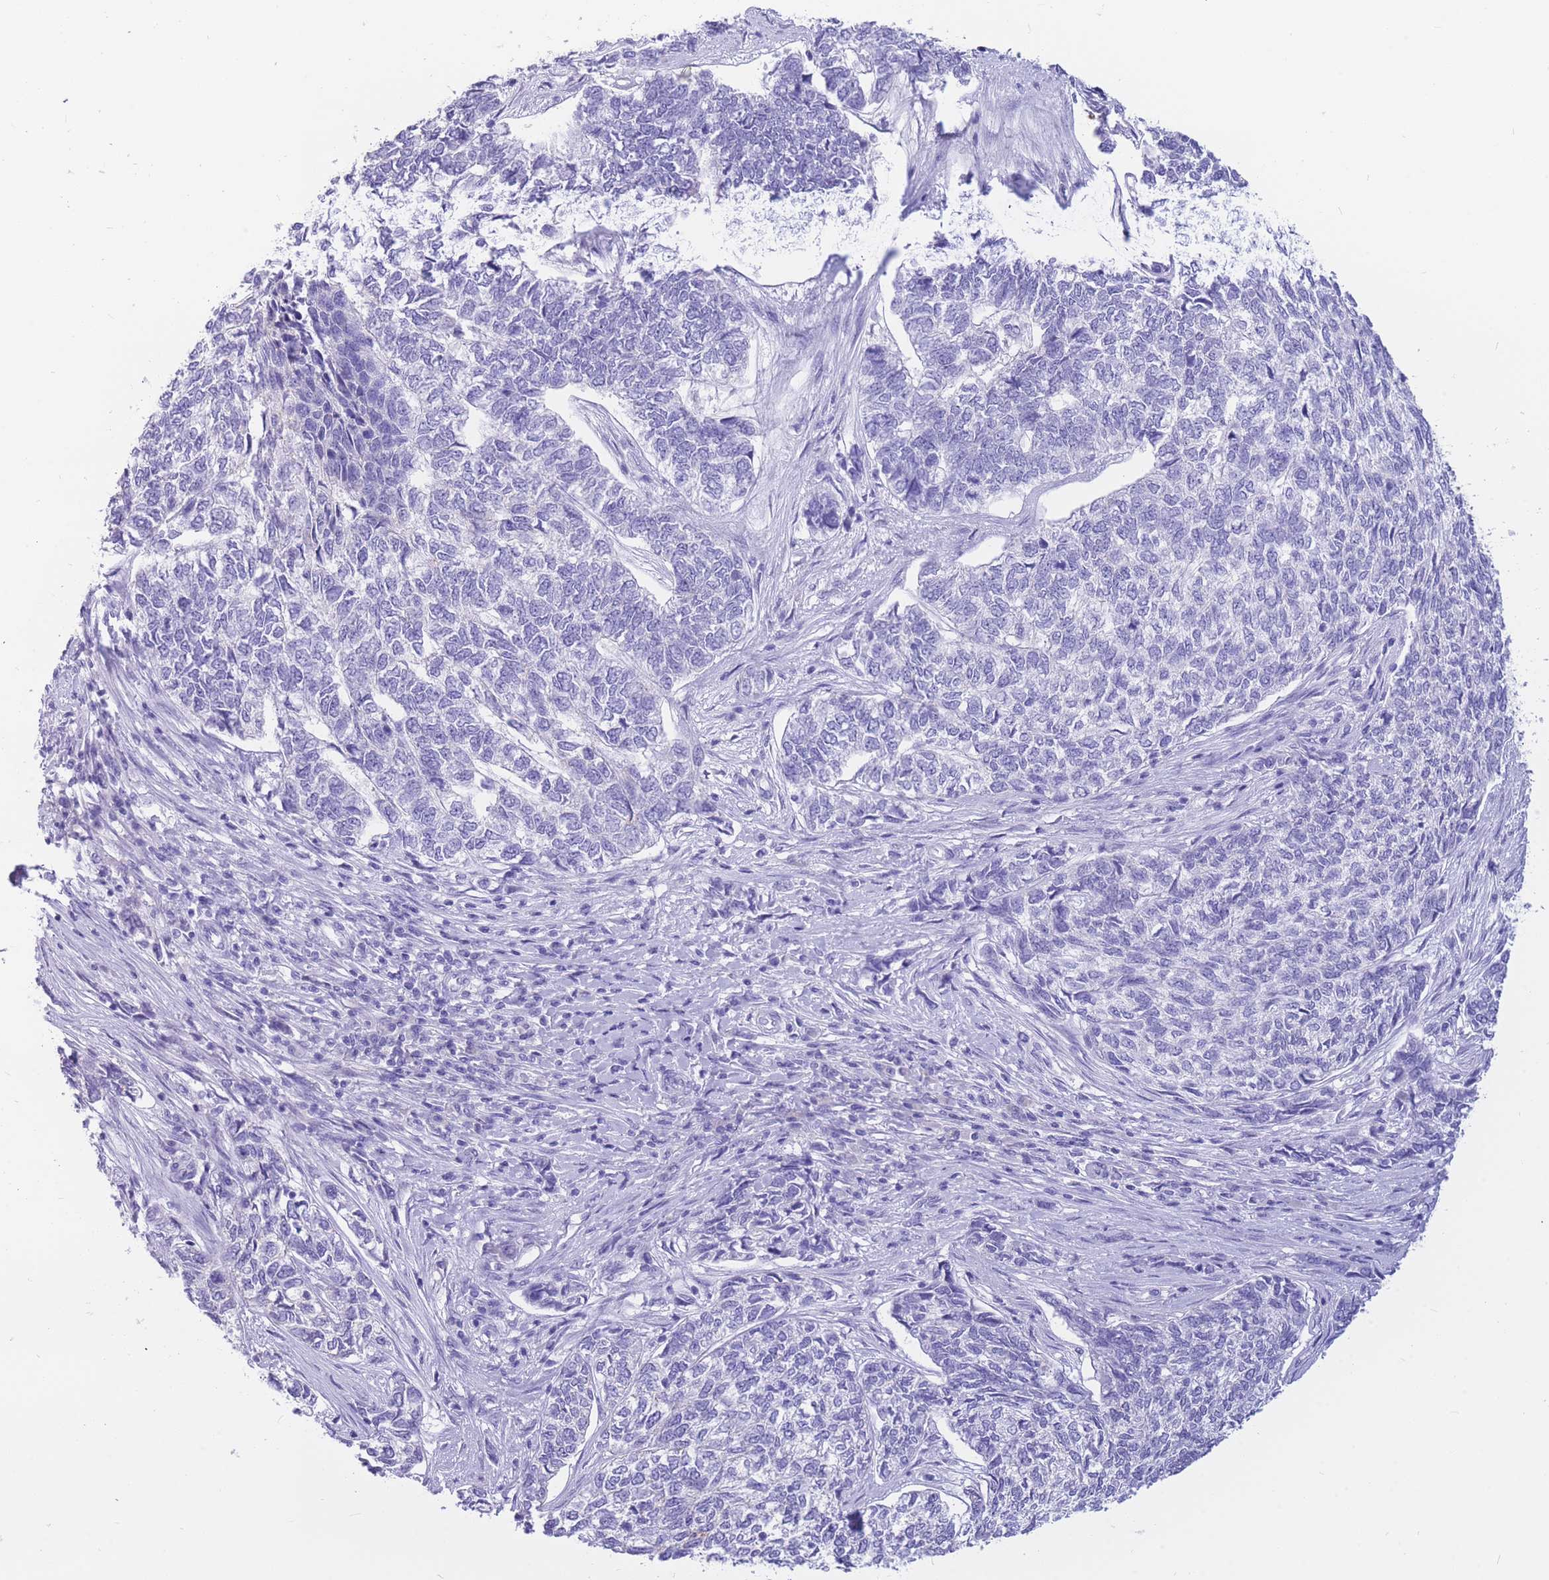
{"staining": {"intensity": "negative", "quantity": "none", "location": "none"}, "tissue": "skin cancer", "cell_type": "Tumor cells", "image_type": "cancer", "snomed": [{"axis": "morphology", "description": "Basal cell carcinoma"}, {"axis": "topography", "description": "Skin"}], "caption": "Tumor cells are negative for brown protein staining in basal cell carcinoma (skin).", "gene": "SULT1A1", "patient": {"sex": "female", "age": 65}}